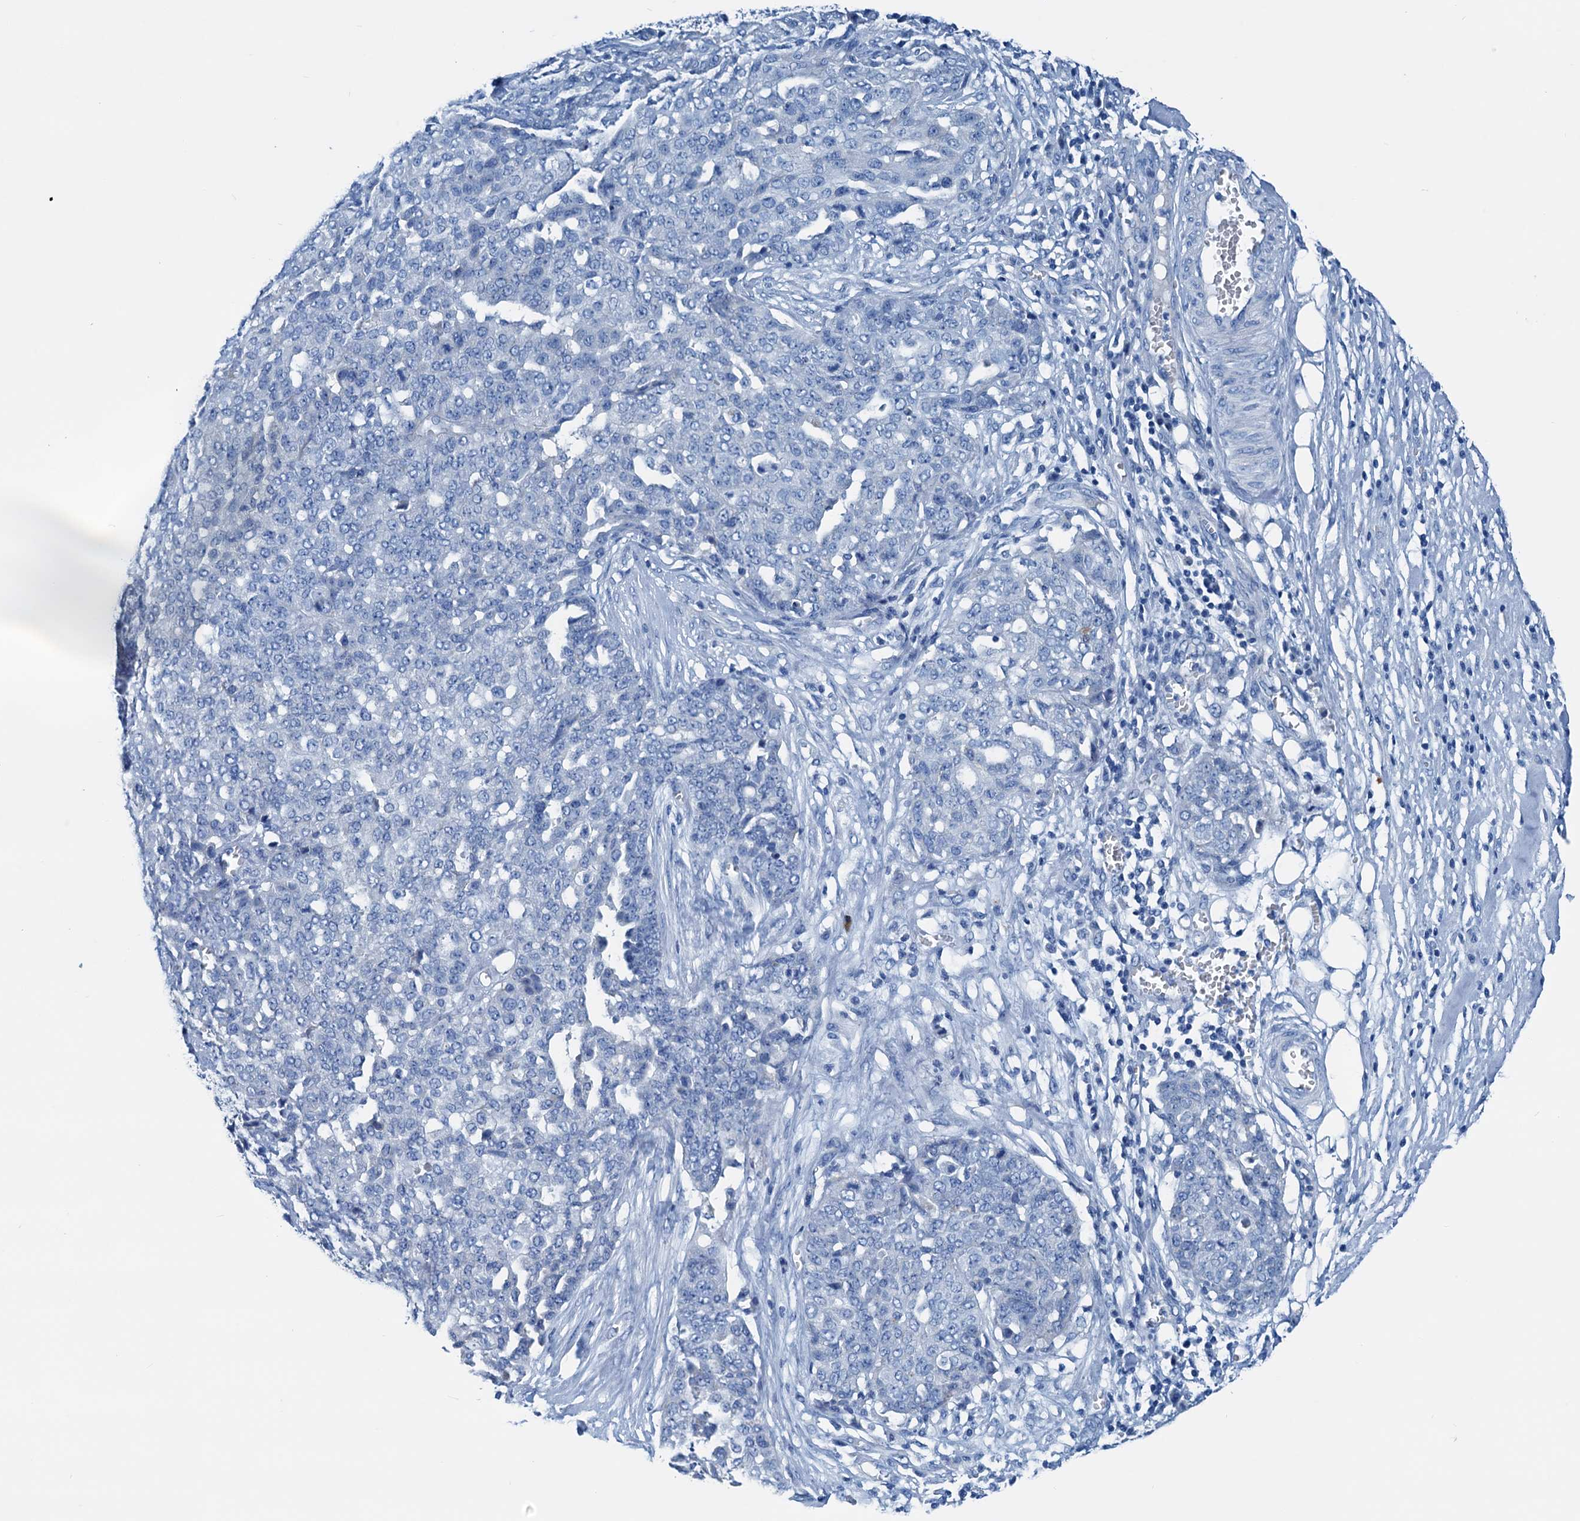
{"staining": {"intensity": "negative", "quantity": "none", "location": "none"}, "tissue": "ovarian cancer", "cell_type": "Tumor cells", "image_type": "cancer", "snomed": [{"axis": "morphology", "description": "Cystadenocarcinoma, serous, NOS"}, {"axis": "topography", "description": "Soft tissue"}, {"axis": "topography", "description": "Ovary"}], "caption": "DAB (3,3'-diaminobenzidine) immunohistochemical staining of human ovarian cancer (serous cystadenocarcinoma) shows no significant staining in tumor cells. Brightfield microscopy of IHC stained with DAB (3,3'-diaminobenzidine) (brown) and hematoxylin (blue), captured at high magnification.", "gene": "C1QTNF4", "patient": {"sex": "female", "age": 57}}